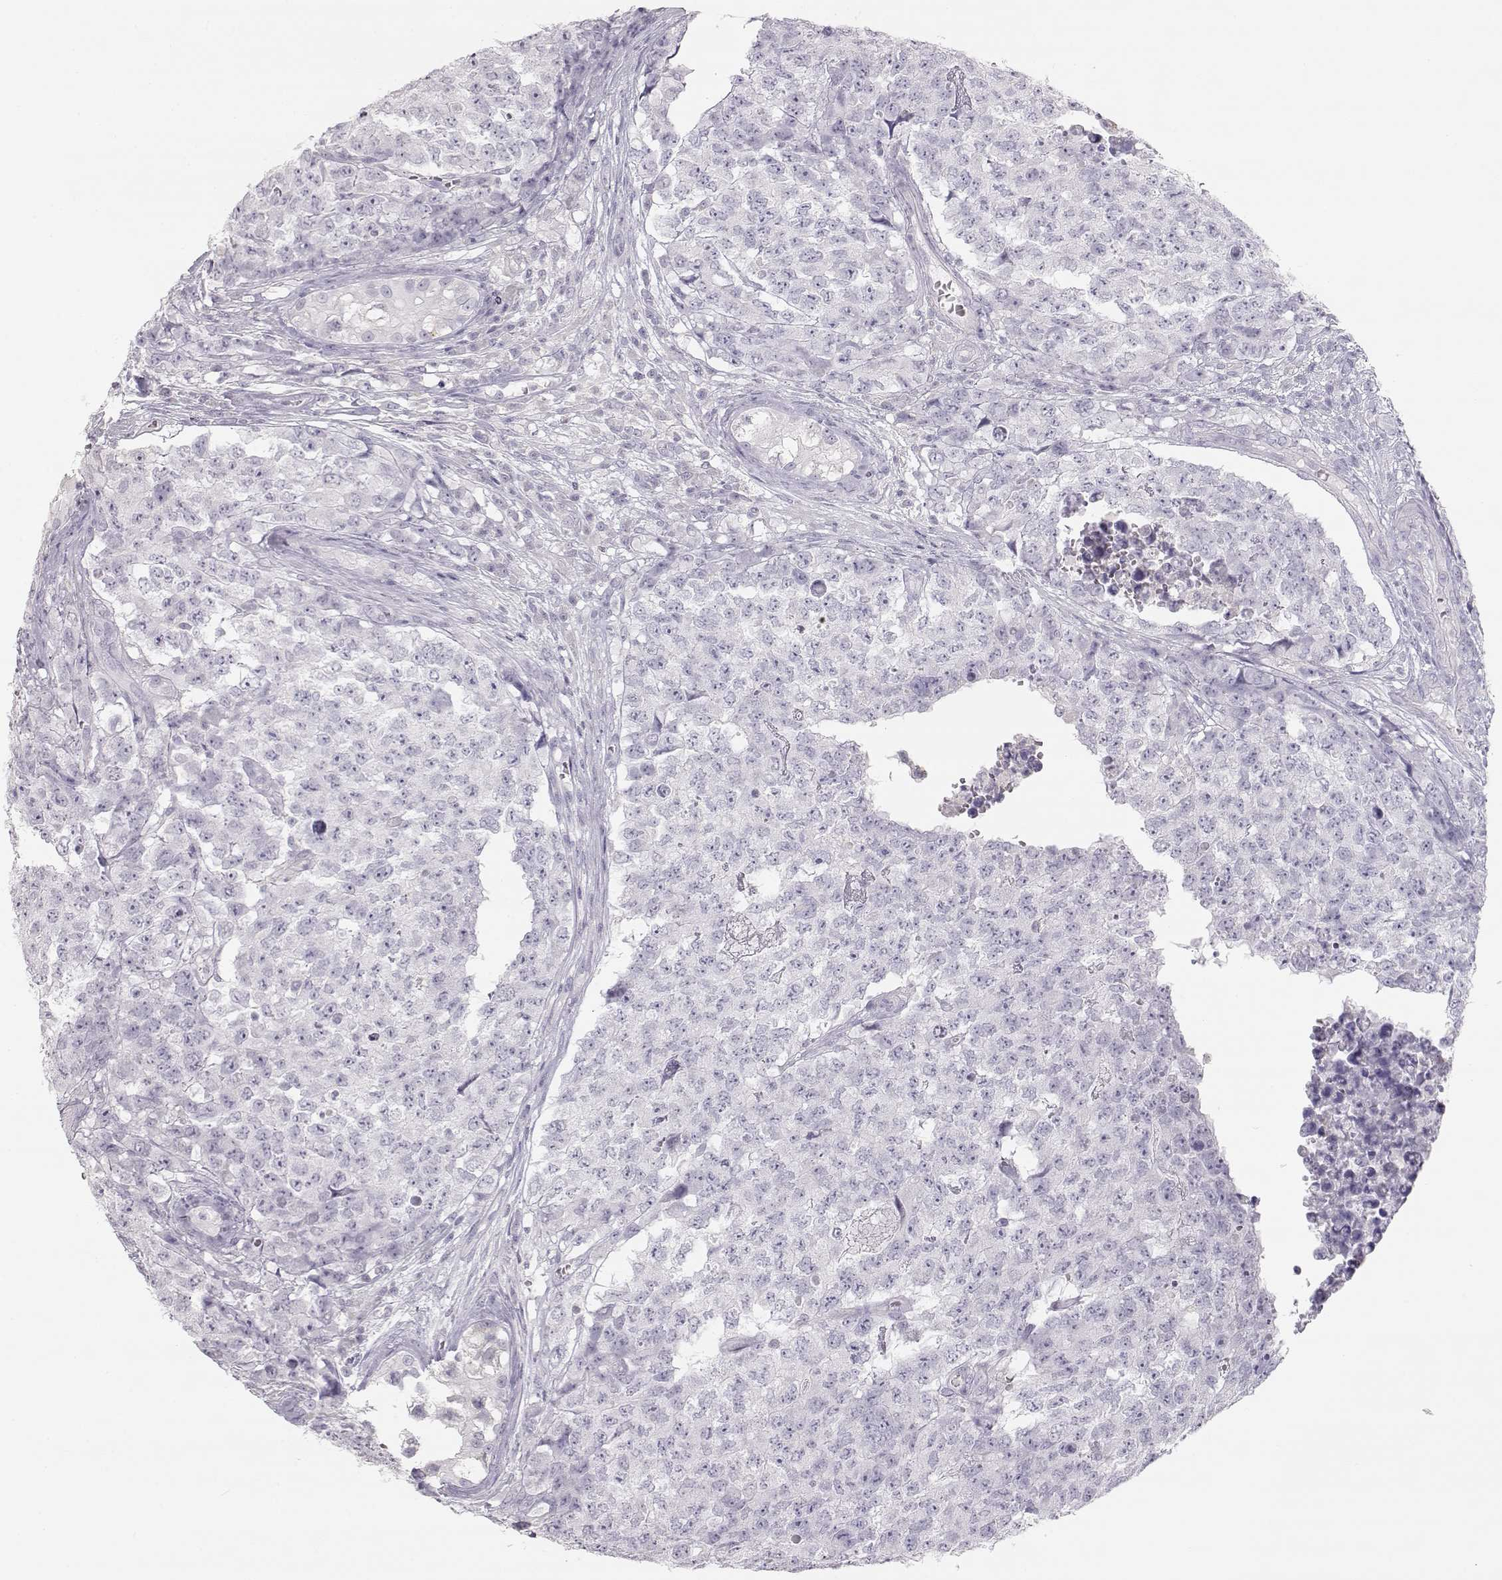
{"staining": {"intensity": "negative", "quantity": "none", "location": "none"}, "tissue": "testis cancer", "cell_type": "Tumor cells", "image_type": "cancer", "snomed": [{"axis": "morphology", "description": "Carcinoma, Embryonal, NOS"}, {"axis": "topography", "description": "Testis"}], "caption": "Embryonal carcinoma (testis) was stained to show a protein in brown. There is no significant expression in tumor cells.", "gene": "LEPR", "patient": {"sex": "male", "age": 23}}